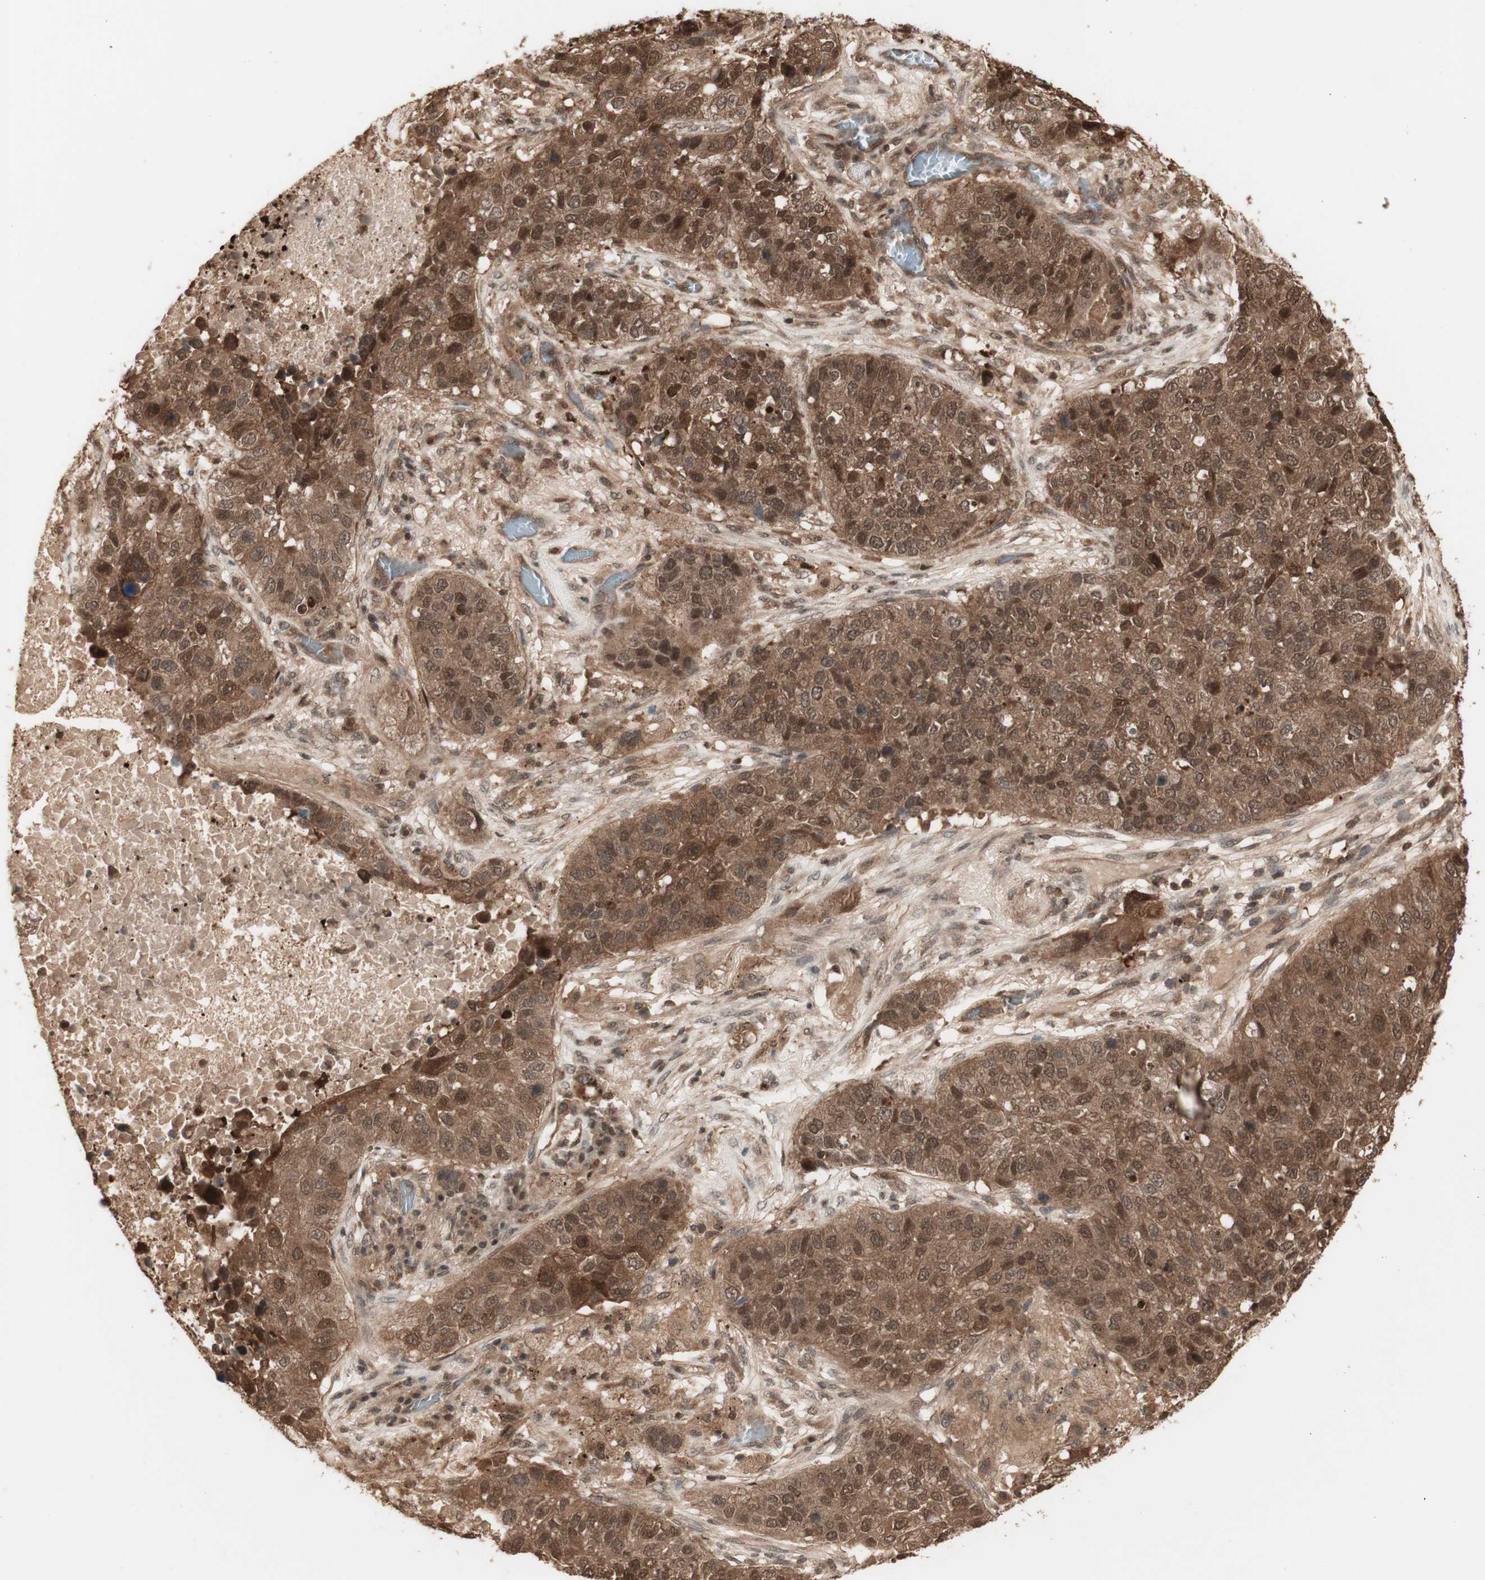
{"staining": {"intensity": "moderate", "quantity": ">75%", "location": "cytoplasmic/membranous,nuclear"}, "tissue": "lung cancer", "cell_type": "Tumor cells", "image_type": "cancer", "snomed": [{"axis": "morphology", "description": "Squamous cell carcinoma, NOS"}, {"axis": "topography", "description": "Lung"}], "caption": "A brown stain highlights moderate cytoplasmic/membranous and nuclear positivity of a protein in lung squamous cell carcinoma tumor cells.", "gene": "YWHAB", "patient": {"sex": "male", "age": 57}}